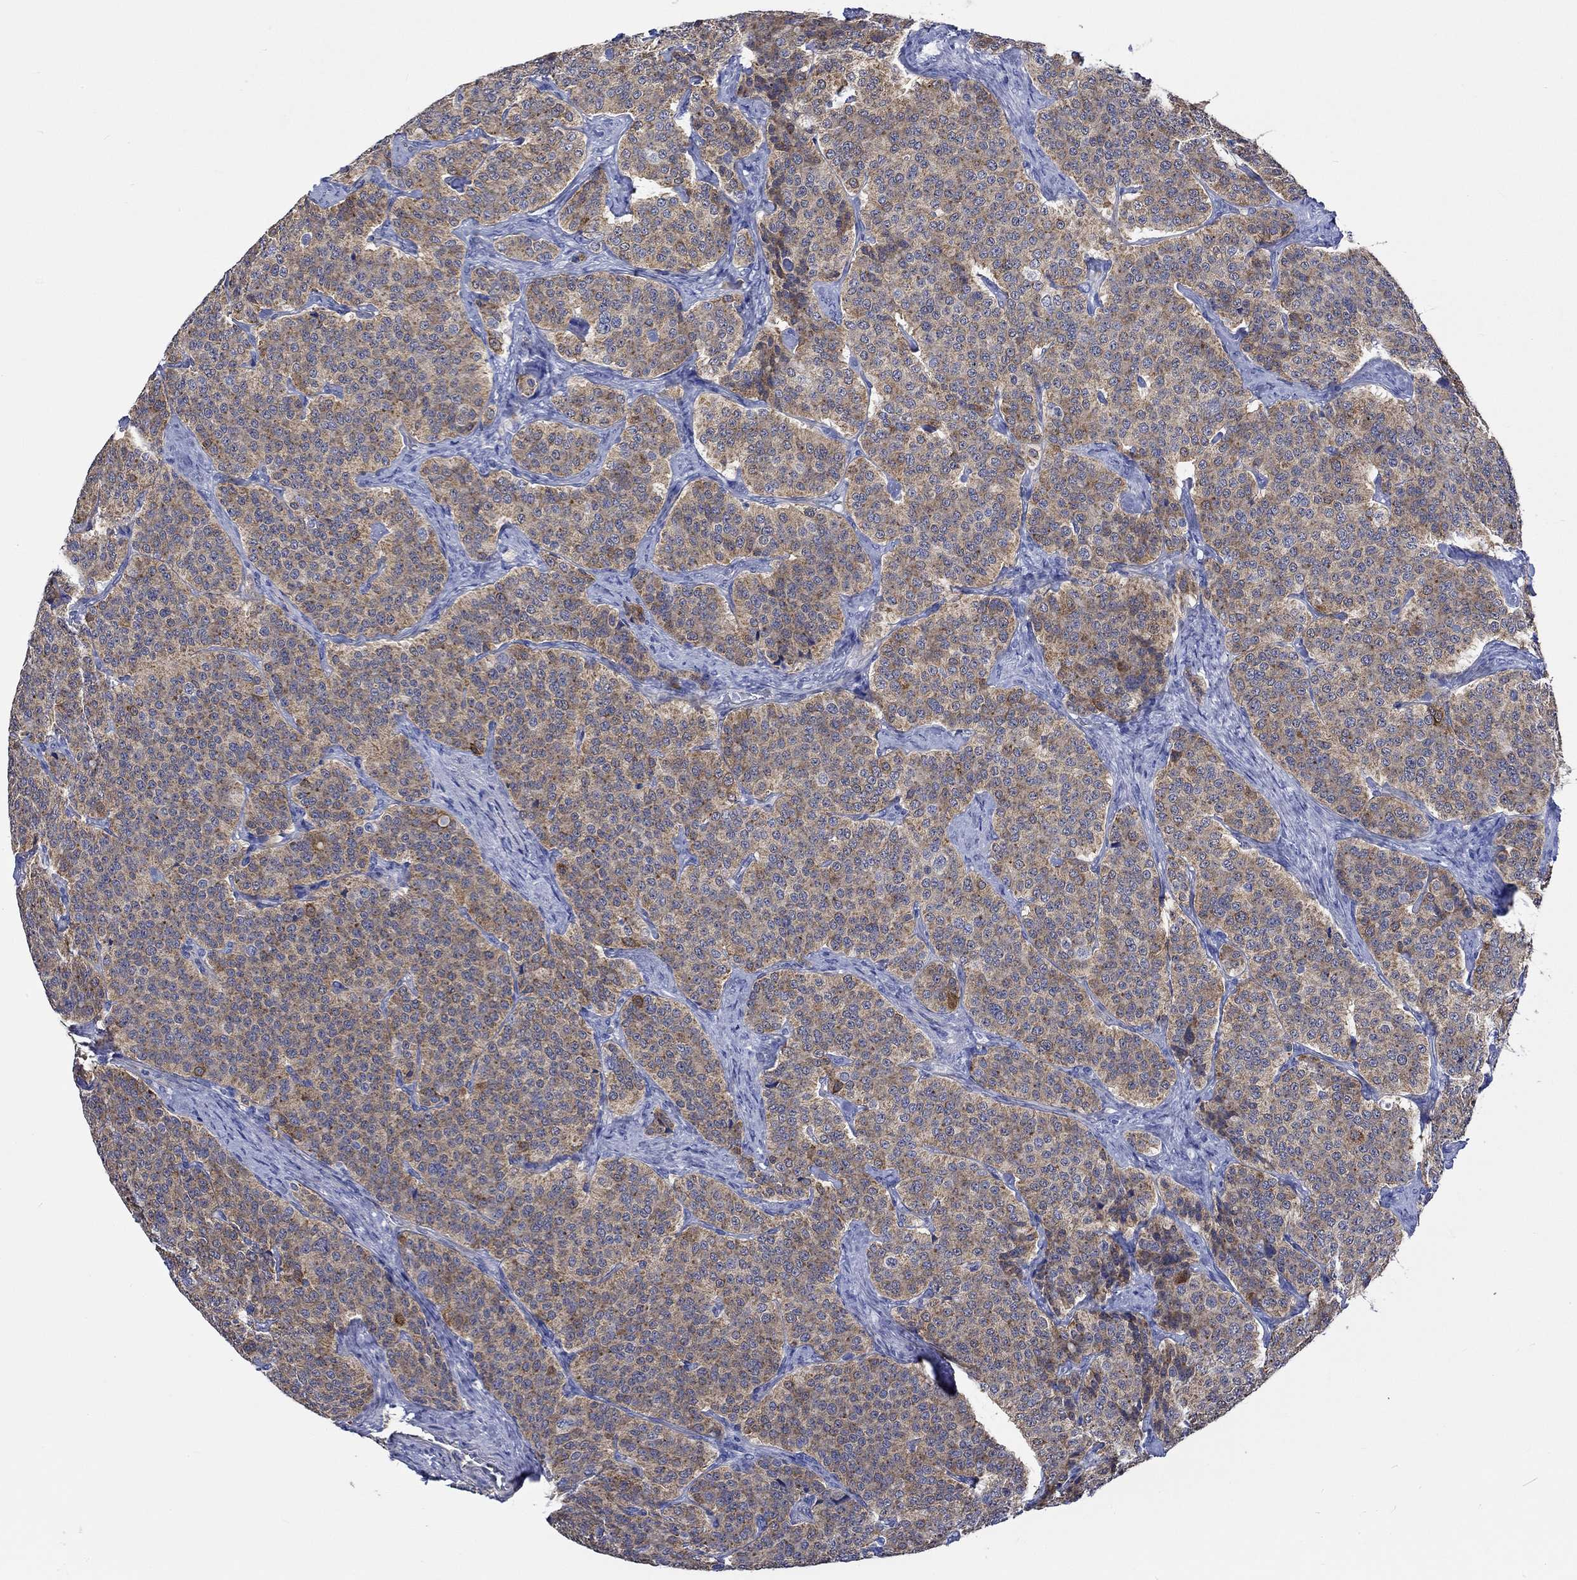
{"staining": {"intensity": "moderate", "quantity": ">75%", "location": "cytoplasmic/membranous"}, "tissue": "carcinoid", "cell_type": "Tumor cells", "image_type": "cancer", "snomed": [{"axis": "morphology", "description": "Carcinoid, malignant, NOS"}, {"axis": "topography", "description": "Small intestine"}], "caption": "IHC (DAB) staining of human malignant carcinoid shows moderate cytoplasmic/membranous protein staining in about >75% of tumor cells.", "gene": "CPLX2", "patient": {"sex": "female", "age": 58}}